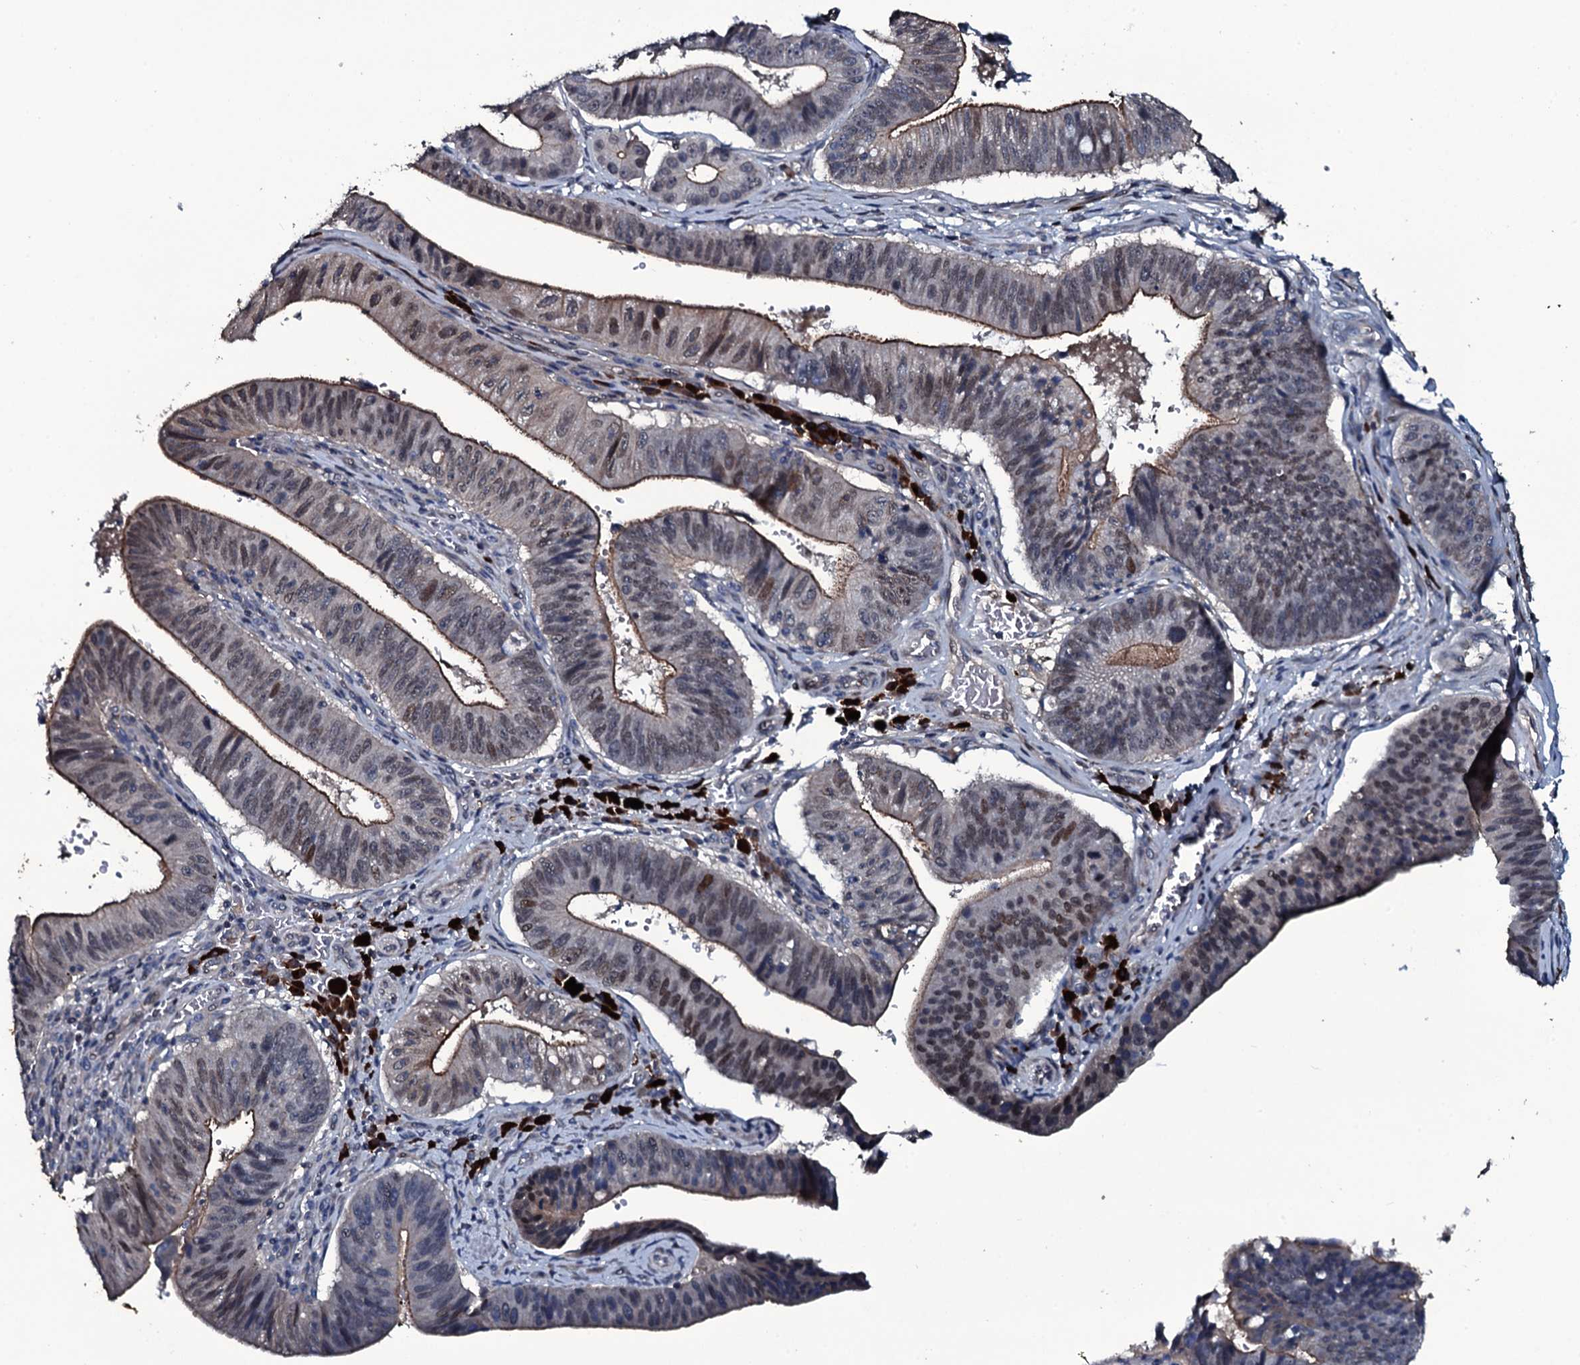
{"staining": {"intensity": "weak", "quantity": "25%-75%", "location": "cytoplasmic/membranous,nuclear"}, "tissue": "stomach cancer", "cell_type": "Tumor cells", "image_type": "cancer", "snomed": [{"axis": "morphology", "description": "Adenocarcinoma, NOS"}, {"axis": "topography", "description": "Stomach"}], "caption": "Adenocarcinoma (stomach) tissue demonstrates weak cytoplasmic/membranous and nuclear positivity in approximately 25%-75% of tumor cells, visualized by immunohistochemistry. Using DAB (brown) and hematoxylin (blue) stains, captured at high magnification using brightfield microscopy.", "gene": "LYG2", "patient": {"sex": "male", "age": 59}}